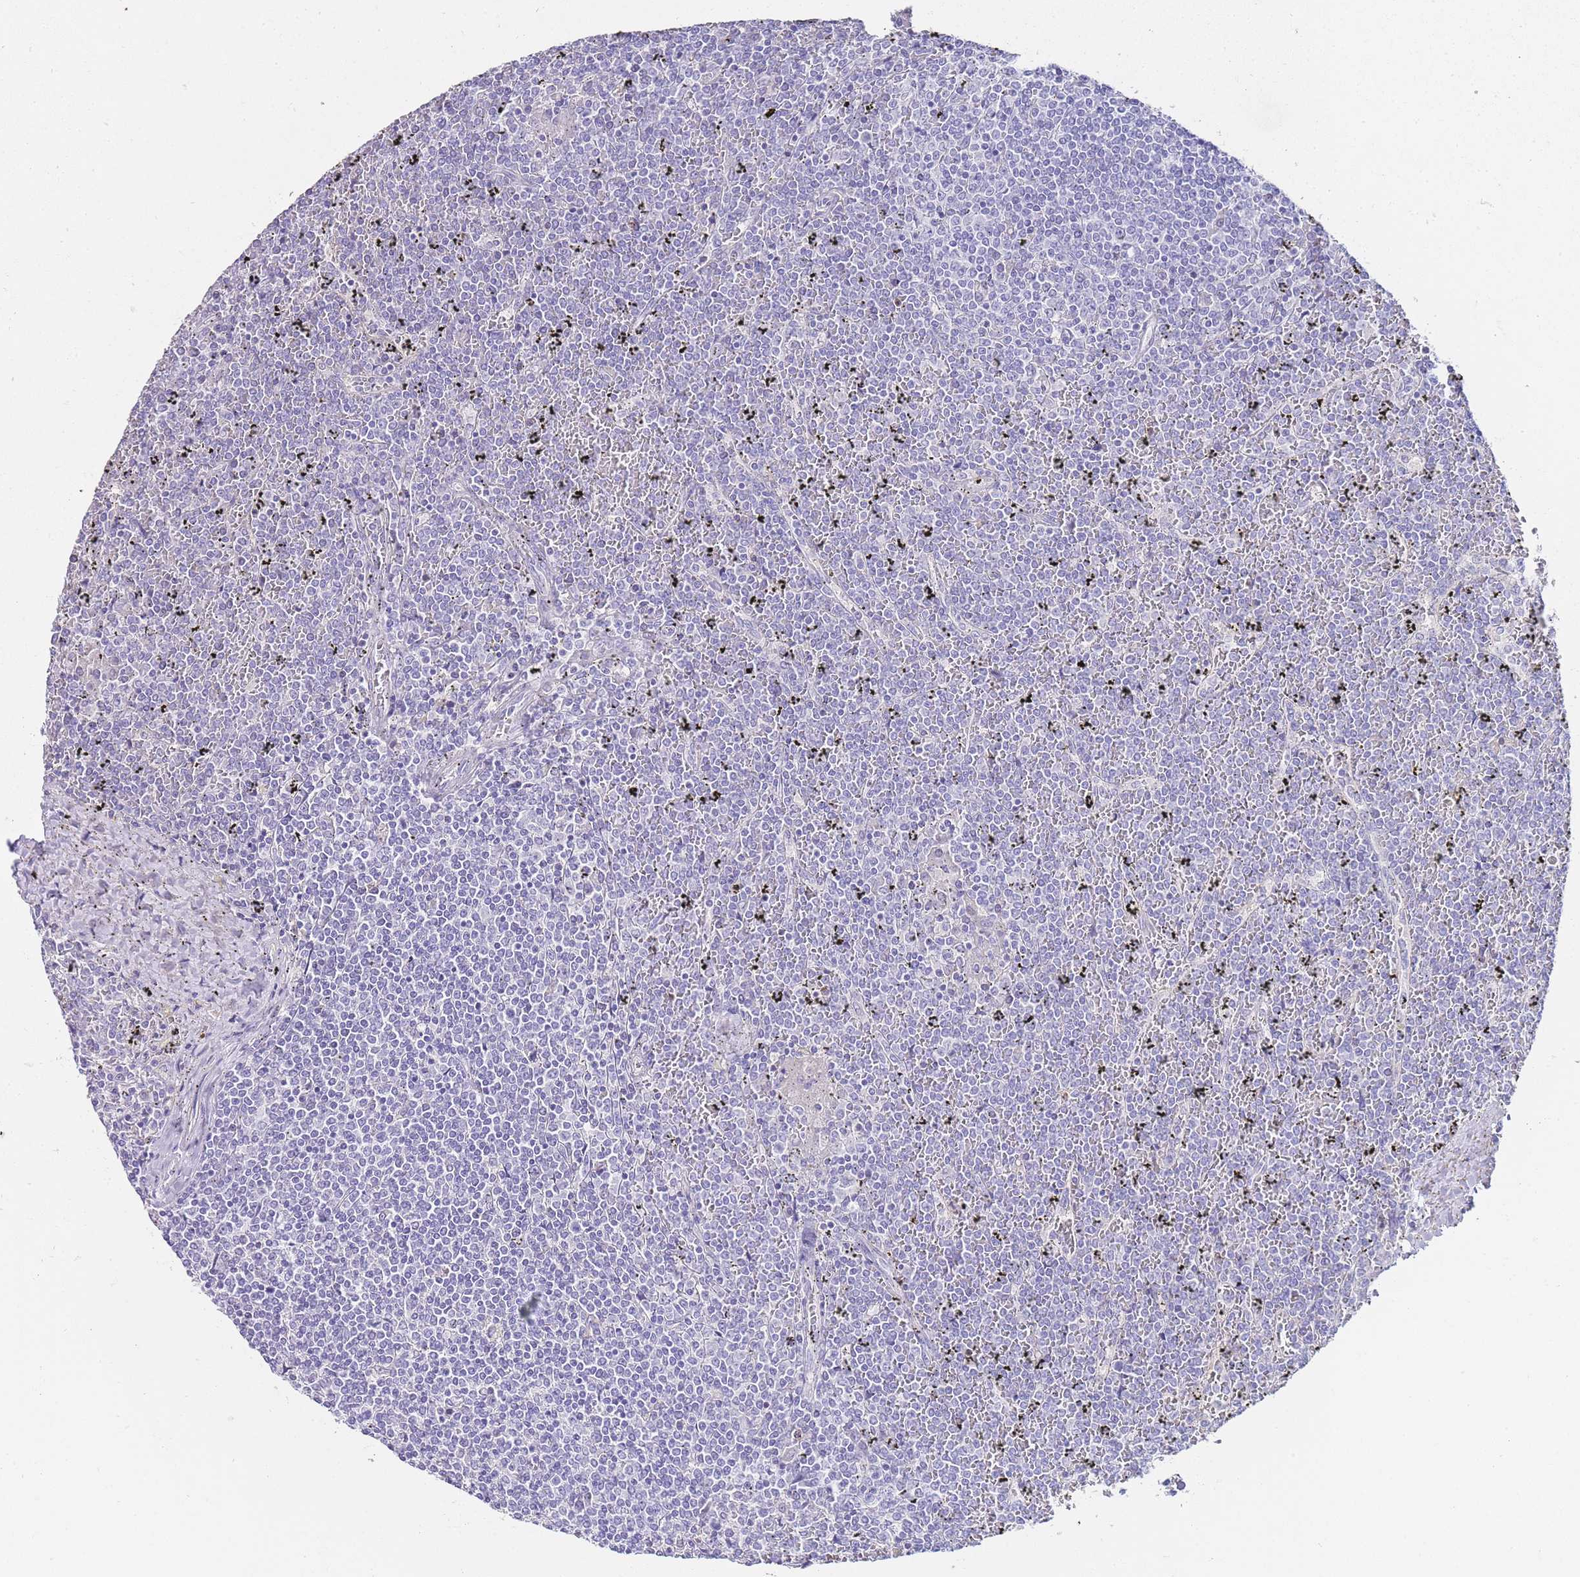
{"staining": {"intensity": "negative", "quantity": "none", "location": "none"}, "tissue": "lymphoma", "cell_type": "Tumor cells", "image_type": "cancer", "snomed": [{"axis": "morphology", "description": "Malignant lymphoma, non-Hodgkin's type, Low grade"}, {"axis": "topography", "description": "Spleen"}], "caption": "Immunohistochemistry histopathology image of lymphoma stained for a protein (brown), which demonstrates no positivity in tumor cells.", "gene": "DPP4", "patient": {"sex": "female", "age": 19}}